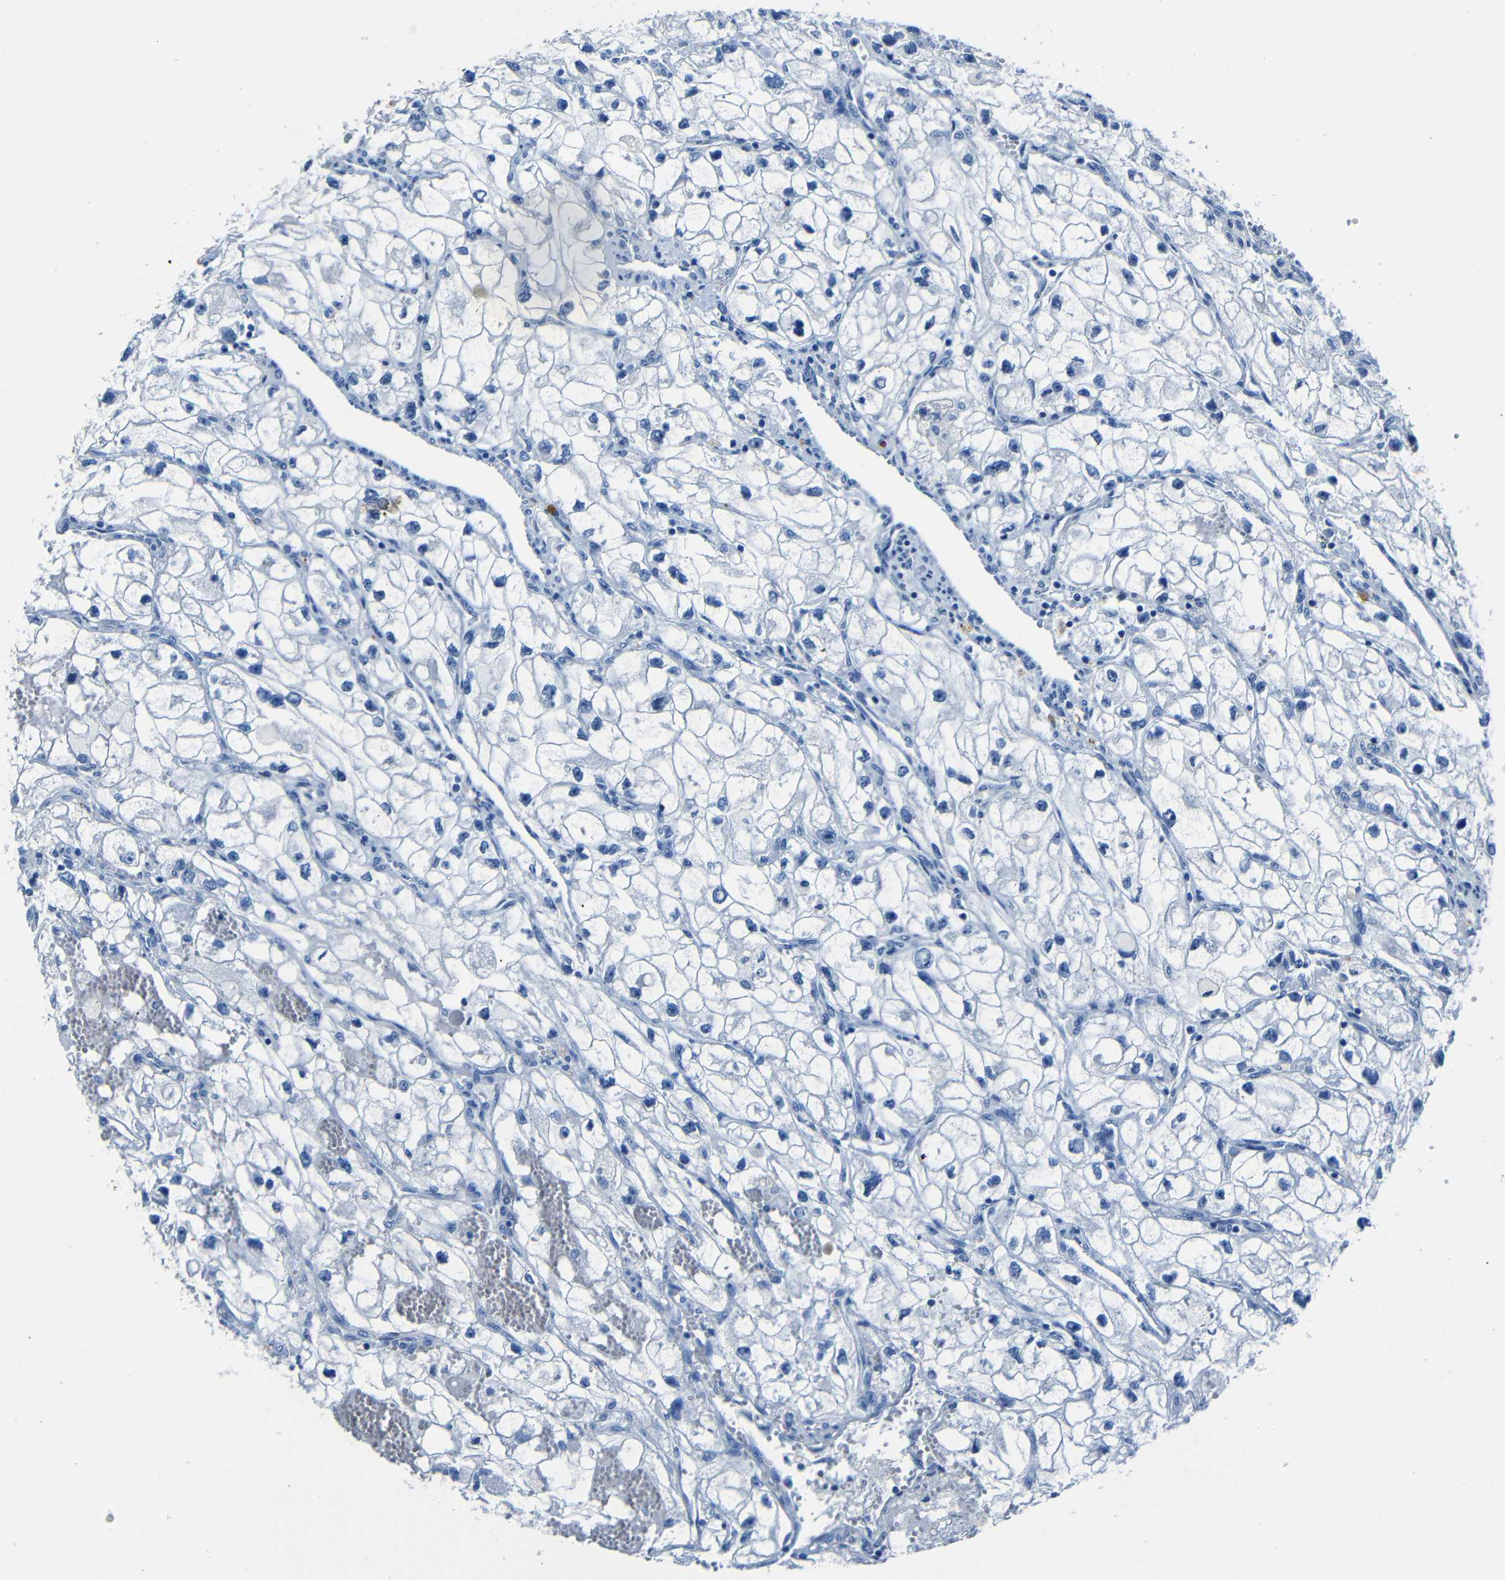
{"staining": {"intensity": "negative", "quantity": "none", "location": "none"}, "tissue": "renal cancer", "cell_type": "Tumor cells", "image_type": "cancer", "snomed": [{"axis": "morphology", "description": "Adenocarcinoma, NOS"}, {"axis": "topography", "description": "Kidney"}], "caption": "High magnification brightfield microscopy of renal cancer stained with DAB (3,3'-diaminobenzidine) (brown) and counterstained with hematoxylin (blue): tumor cells show no significant positivity. The staining is performed using DAB (3,3'-diaminobenzidine) brown chromogen with nuclei counter-stained in using hematoxylin.", "gene": "CLDN11", "patient": {"sex": "female", "age": 70}}